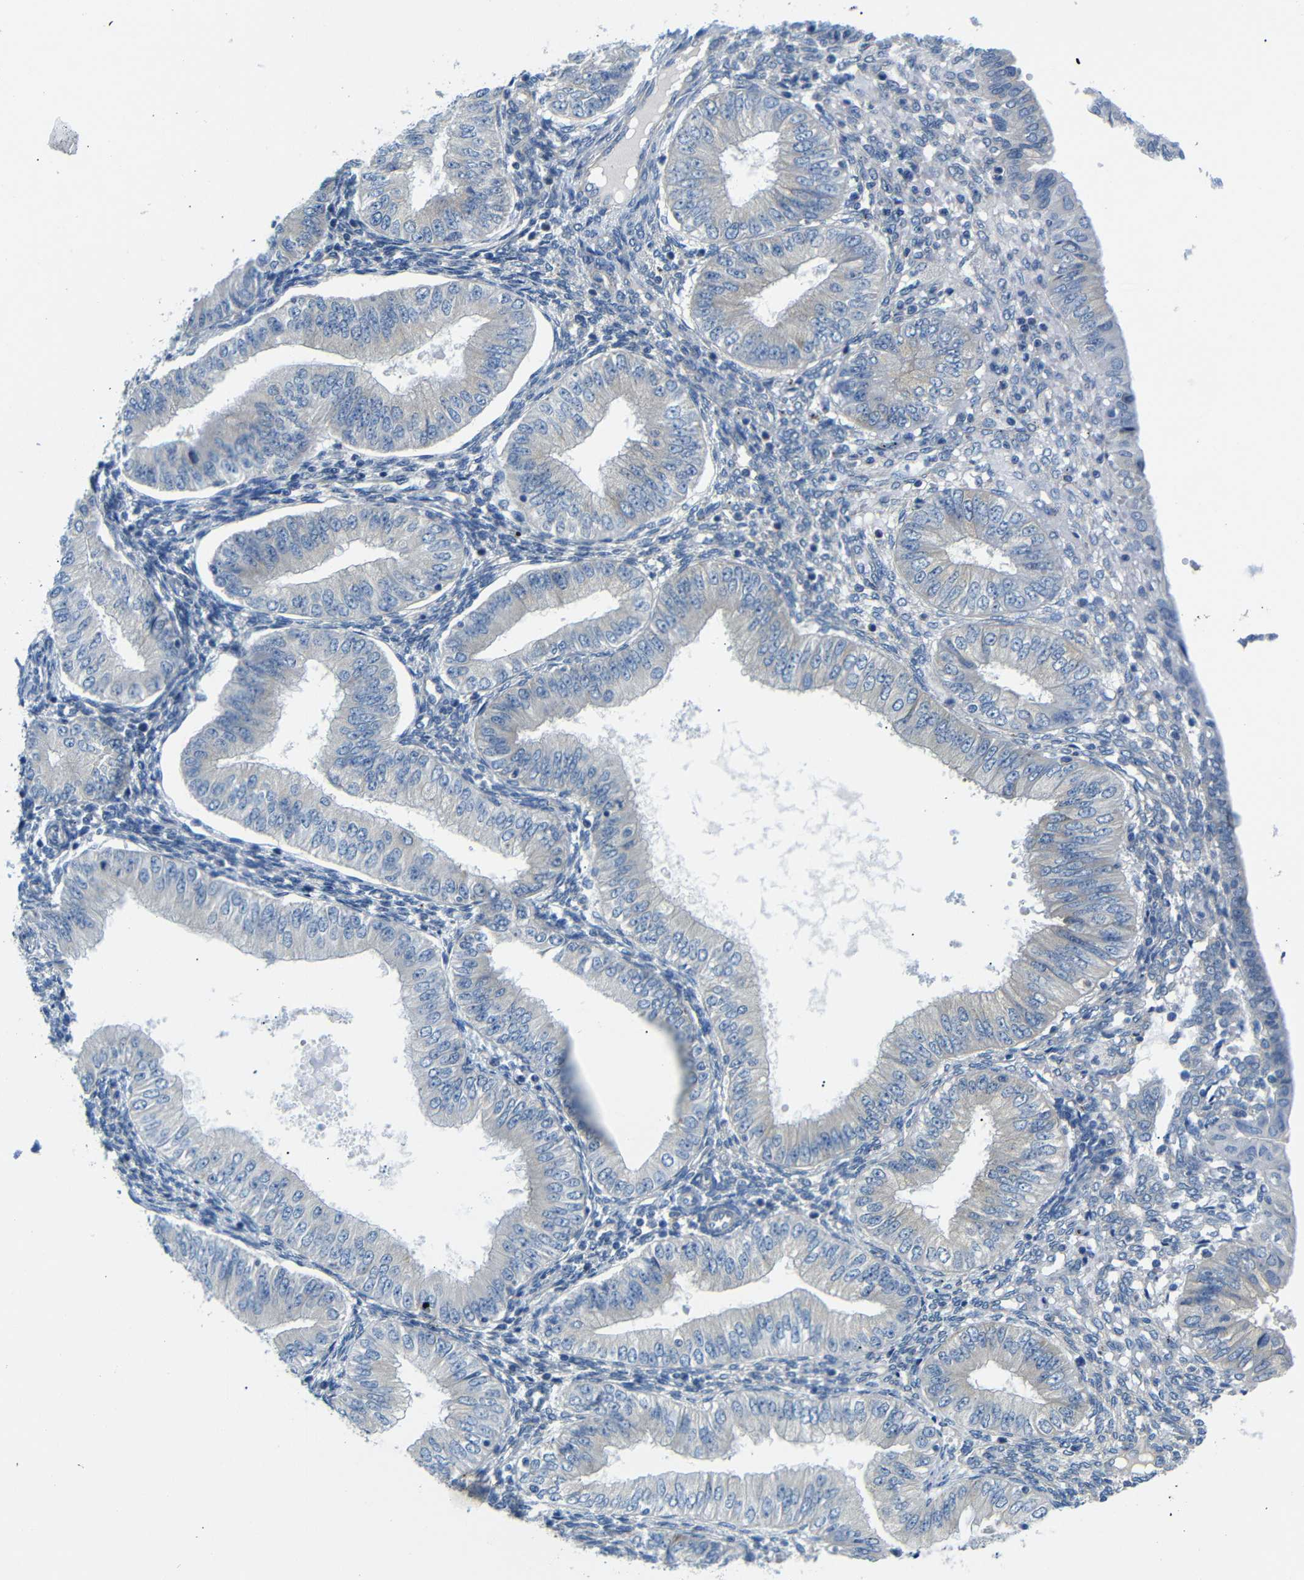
{"staining": {"intensity": "negative", "quantity": "none", "location": "none"}, "tissue": "endometrial cancer", "cell_type": "Tumor cells", "image_type": "cancer", "snomed": [{"axis": "morphology", "description": "Normal tissue, NOS"}, {"axis": "morphology", "description": "Adenocarcinoma, NOS"}, {"axis": "topography", "description": "Endometrium"}], "caption": "Immunohistochemistry (IHC) histopathology image of endometrial adenocarcinoma stained for a protein (brown), which demonstrates no positivity in tumor cells.", "gene": "DCP1A", "patient": {"sex": "female", "age": 53}}